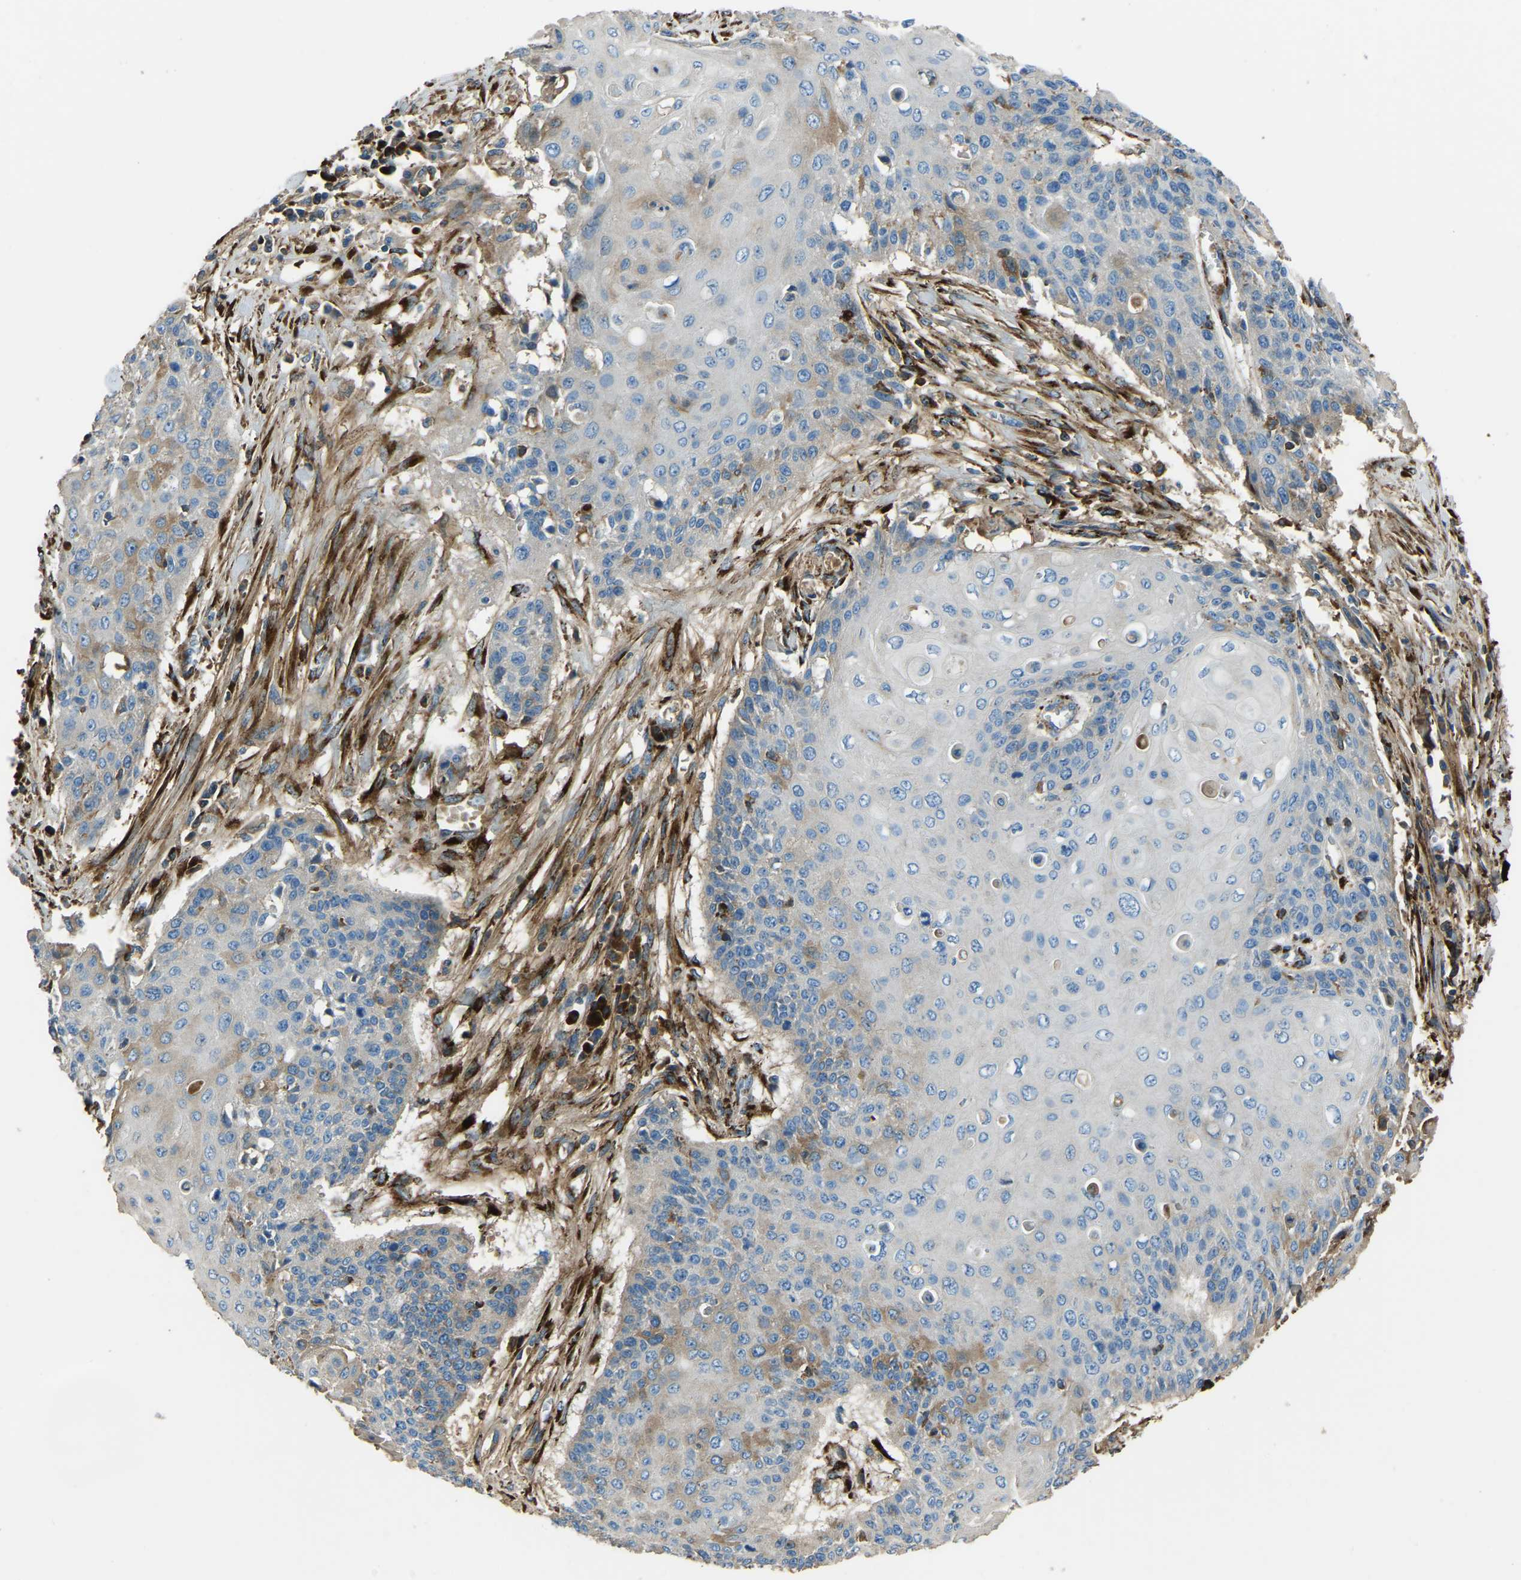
{"staining": {"intensity": "moderate", "quantity": "<25%", "location": "cytoplasmic/membranous"}, "tissue": "cervical cancer", "cell_type": "Tumor cells", "image_type": "cancer", "snomed": [{"axis": "morphology", "description": "Squamous cell carcinoma, NOS"}, {"axis": "topography", "description": "Cervix"}], "caption": "Protein expression by immunohistochemistry shows moderate cytoplasmic/membranous staining in approximately <25% of tumor cells in squamous cell carcinoma (cervical).", "gene": "COL3A1", "patient": {"sex": "female", "age": 39}}